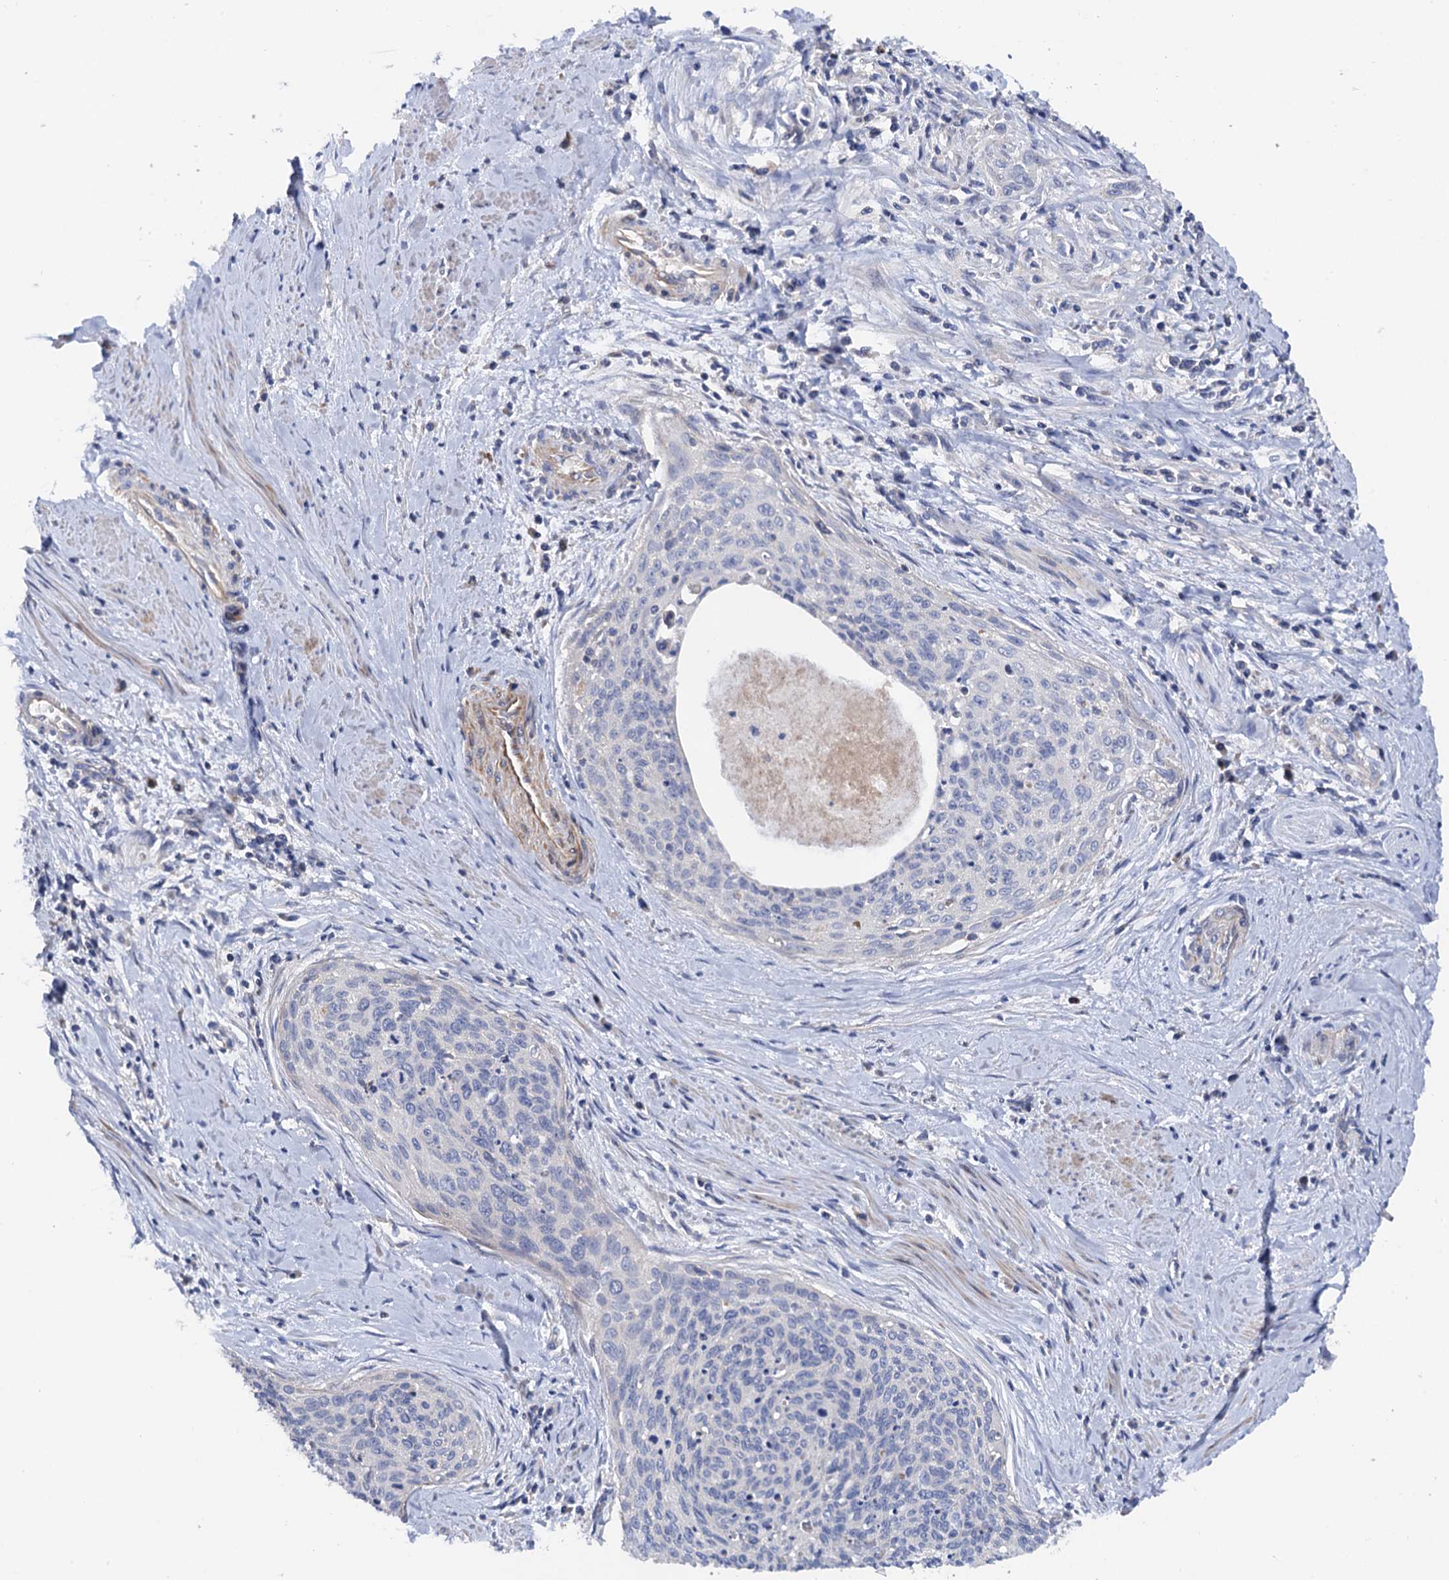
{"staining": {"intensity": "negative", "quantity": "none", "location": "none"}, "tissue": "cervical cancer", "cell_type": "Tumor cells", "image_type": "cancer", "snomed": [{"axis": "morphology", "description": "Squamous cell carcinoma, NOS"}, {"axis": "topography", "description": "Cervix"}], "caption": "Tumor cells are negative for protein expression in human cervical cancer.", "gene": "MRPL48", "patient": {"sex": "female", "age": 55}}